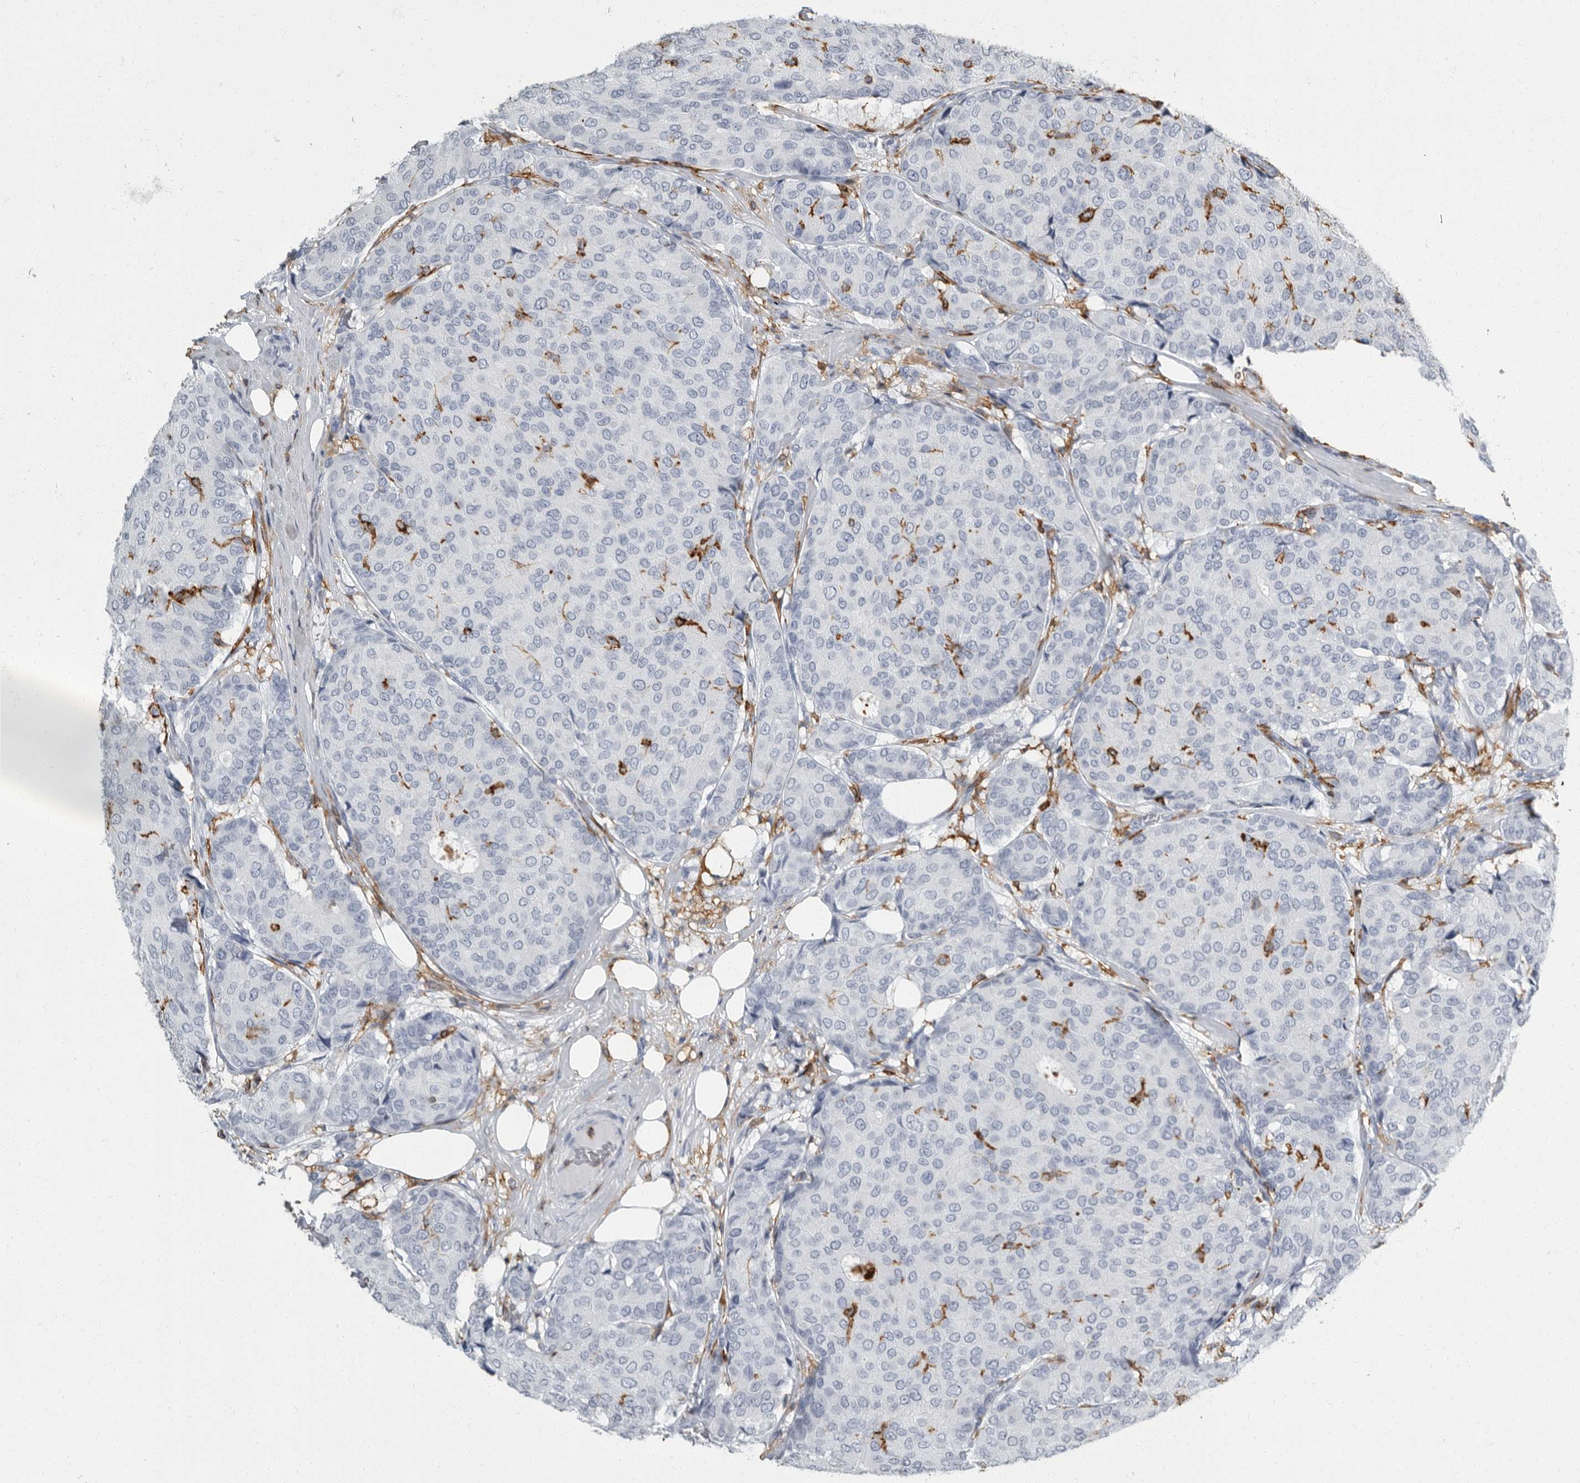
{"staining": {"intensity": "negative", "quantity": "none", "location": "none"}, "tissue": "breast cancer", "cell_type": "Tumor cells", "image_type": "cancer", "snomed": [{"axis": "morphology", "description": "Duct carcinoma"}, {"axis": "topography", "description": "Breast"}], "caption": "An image of human breast cancer is negative for staining in tumor cells.", "gene": "FCER1G", "patient": {"sex": "female", "age": 75}}